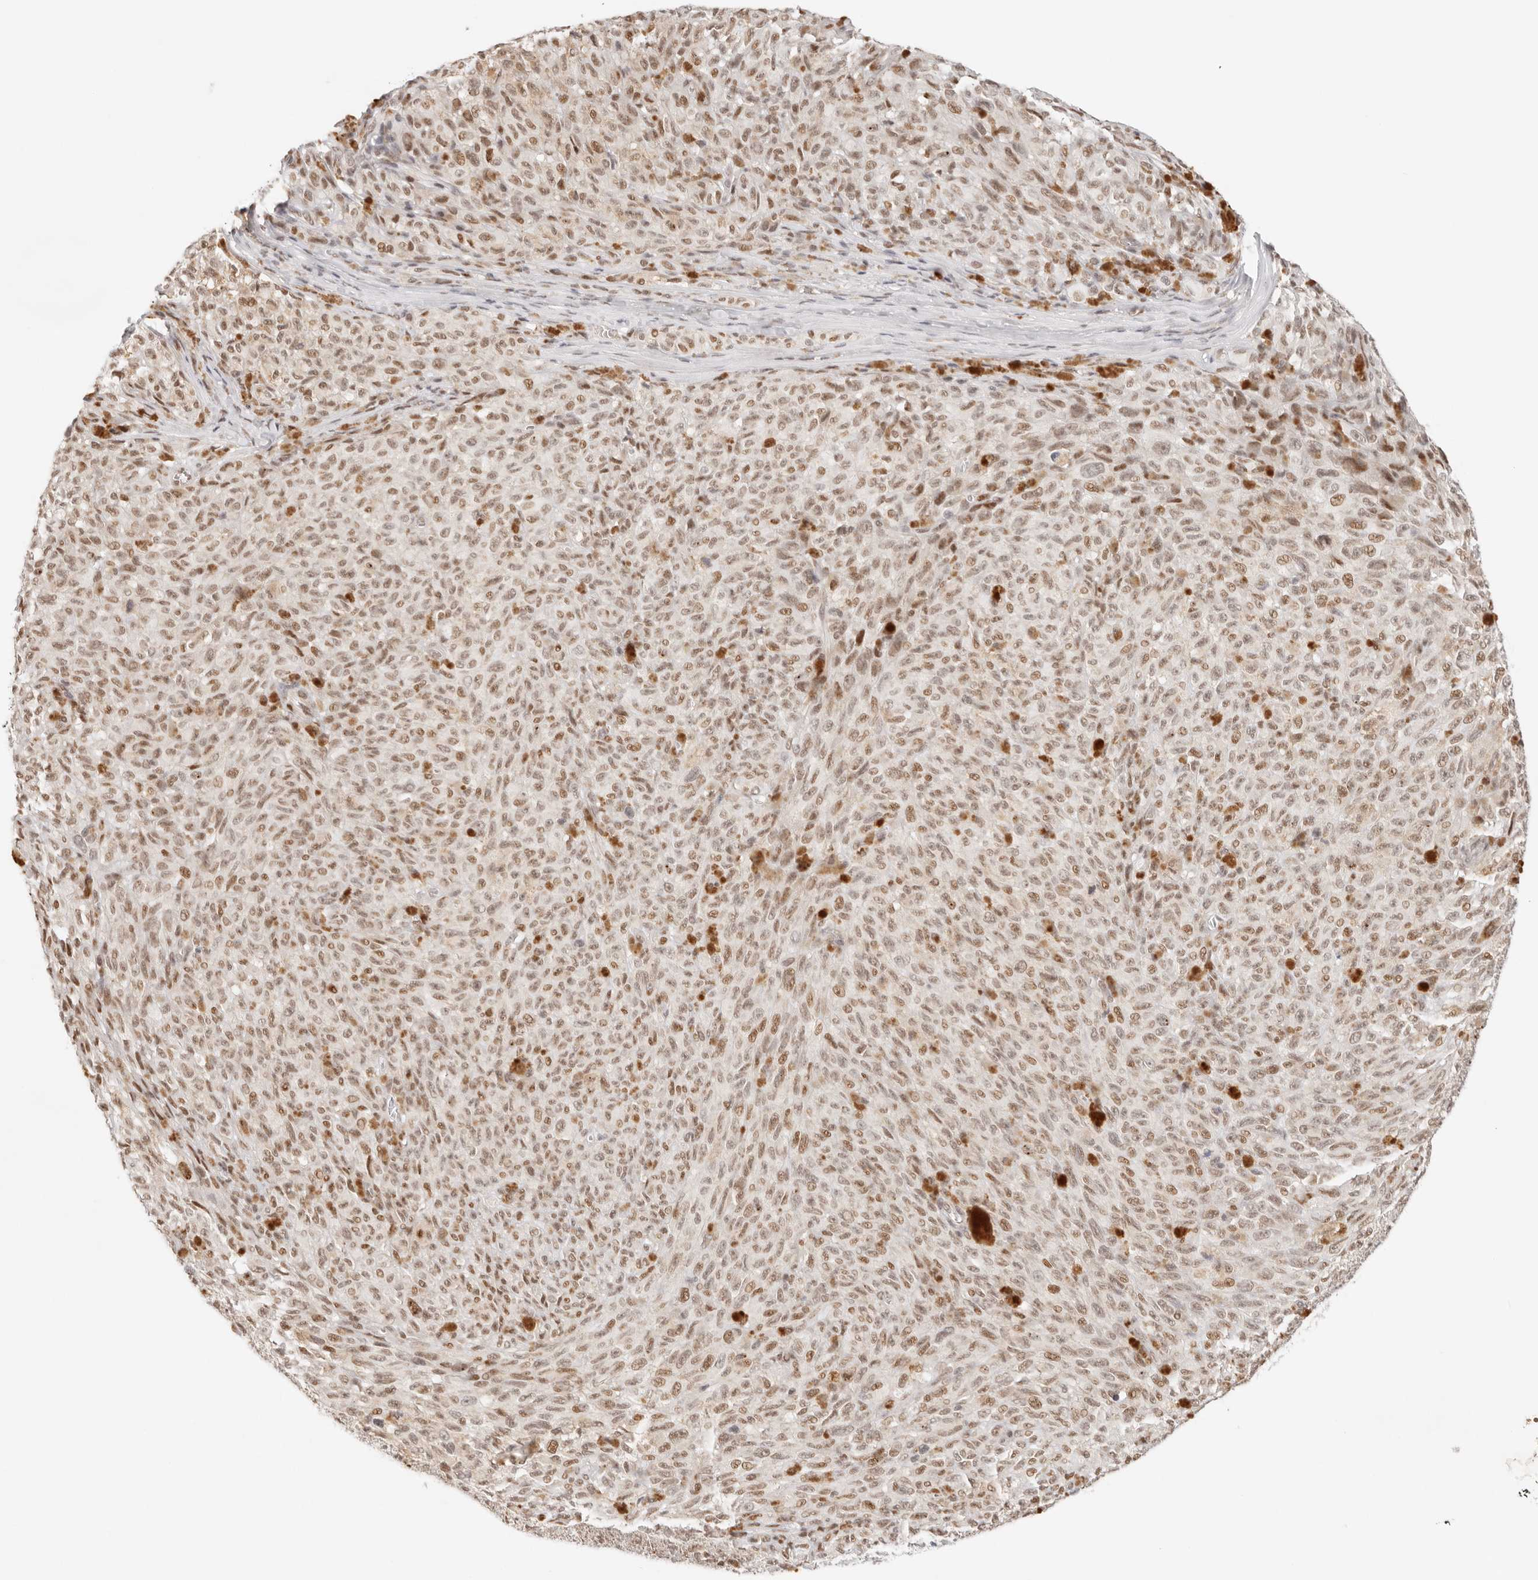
{"staining": {"intensity": "moderate", "quantity": ">75%", "location": "nuclear"}, "tissue": "melanoma", "cell_type": "Tumor cells", "image_type": "cancer", "snomed": [{"axis": "morphology", "description": "Malignant melanoma, NOS"}, {"axis": "topography", "description": "Skin"}], "caption": "Moderate nuclear expression is identified in approximately >75% of tumor cells in melanoma.", "gene": "HOXC5", "patient": {"sex": "female", "age": 82}}